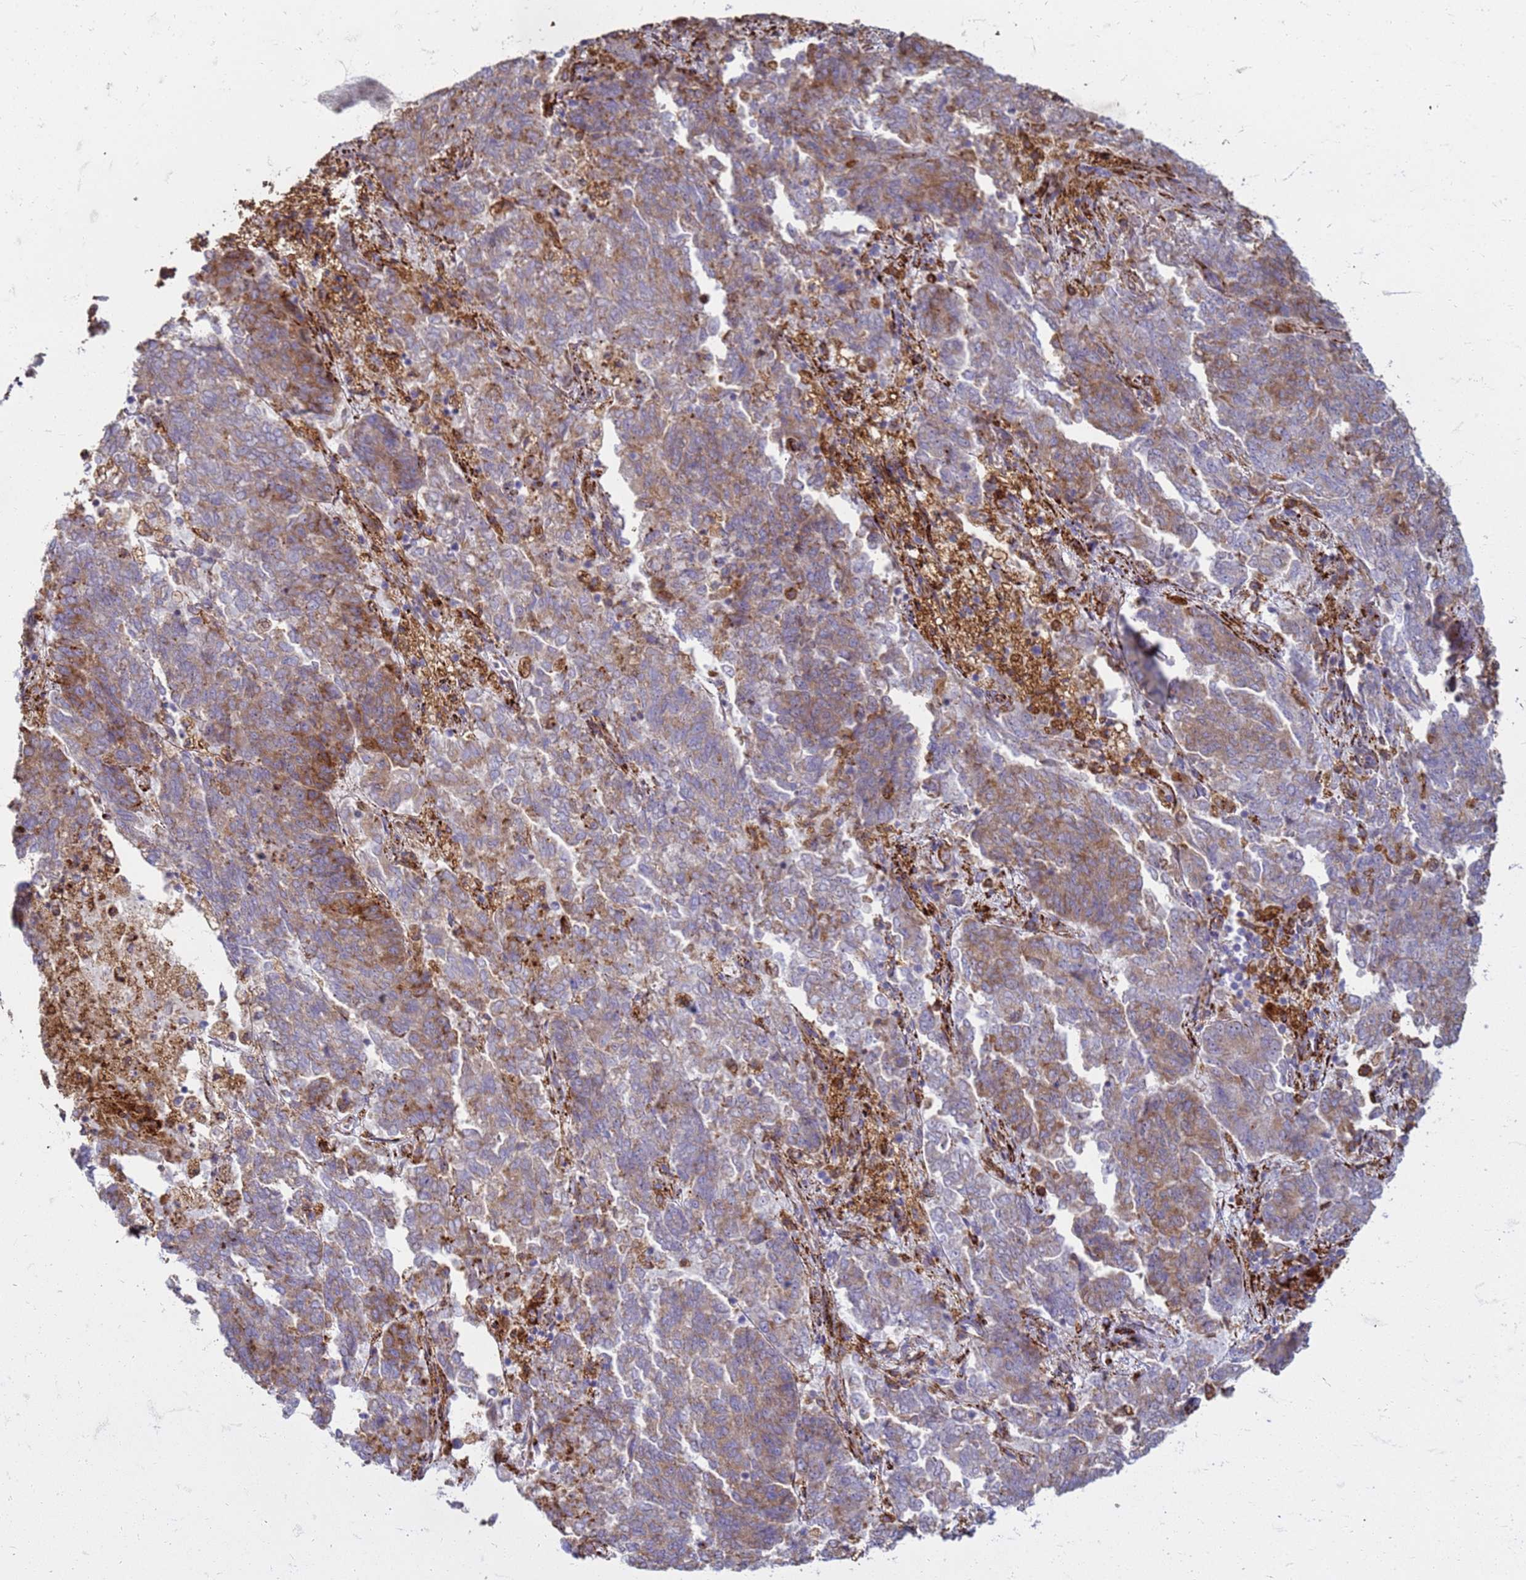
{"staining": {"intensity": "moderate", "quantity": "25%-75%", "location": "cytoplasmic/membranous"}, "tissue": "endometrial cancer", "cell_type": "Tumor cells", "image_type": "cancer", "snomed": [{"axis": "morphology", "description": "Adenocarcinoma, NOS"}, {"axis": "topography", "description": "Endometrium"}], "caption": "The photomicrograph displays a brown stain indicating the presence of a protein in the cytoplasmic/membranous of tumor cells in endometrial cancer (adenocarcinoma).", "gene": "PDK3", "patient": {"sex": "female", "age": 80}}